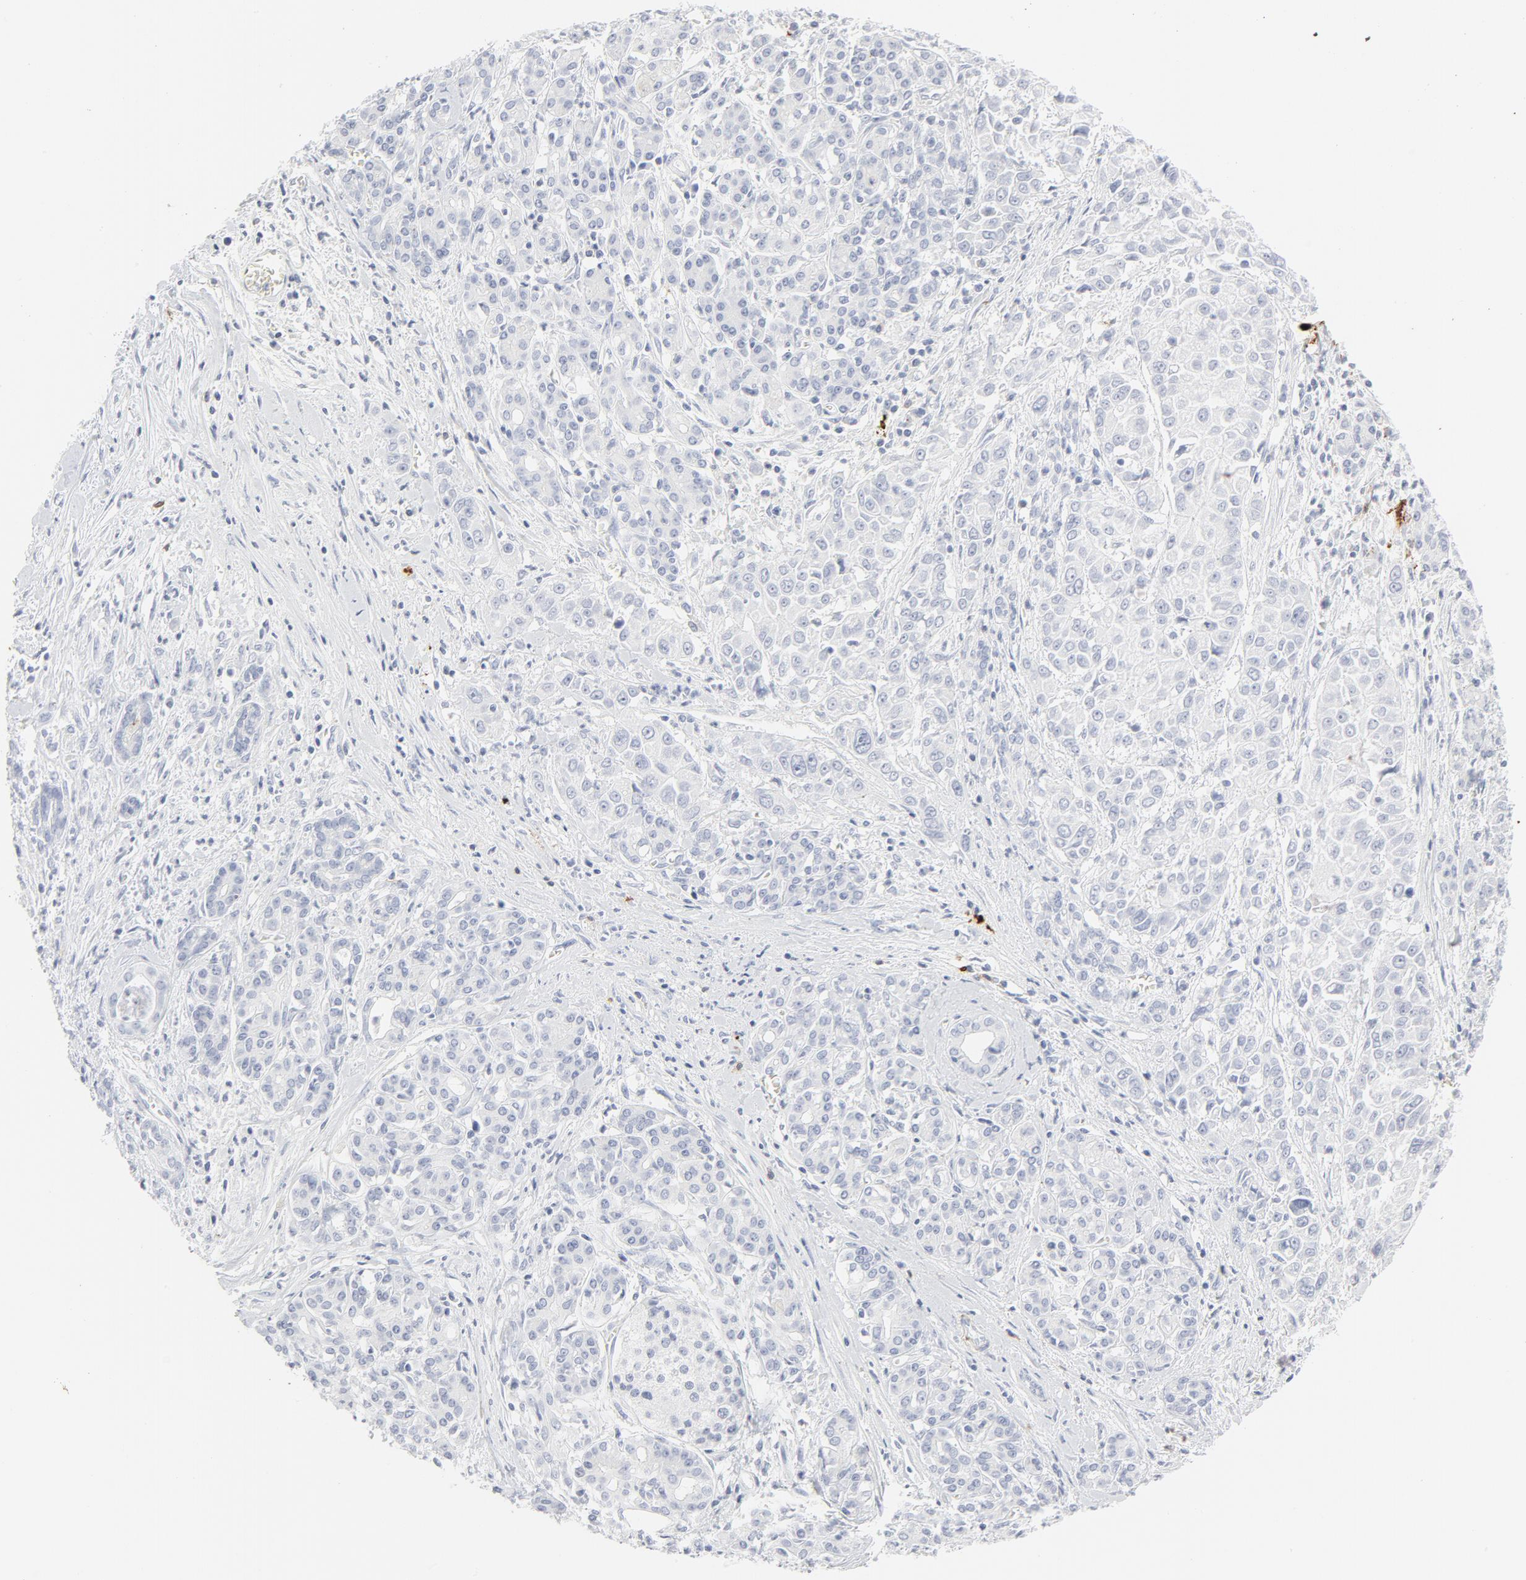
{"staining": {"intensity": "negative", "quantity": "none", "location": "none"}, "tissue": "pancreatic cancer", "cell_type": "Tumor cells", "image_type": "cancer", "snomed": [{"axis": "morphology", "description": "Adenocarcinoma, NOS"}, {"axis": "topography", "description": "Pancreas"}], "caption": "Protein analysis of pancreatic adenocarcinoma demonstrates no significant positivity in tumor cells. (Stains: DAB (3,3'-diaminobenzidine) IHC with hematoxylin counter stain, Microscopy: brightfield microscopy at high magnification).", "gene": "CCR7", "patient": {"sex": "female", "age": 52}}